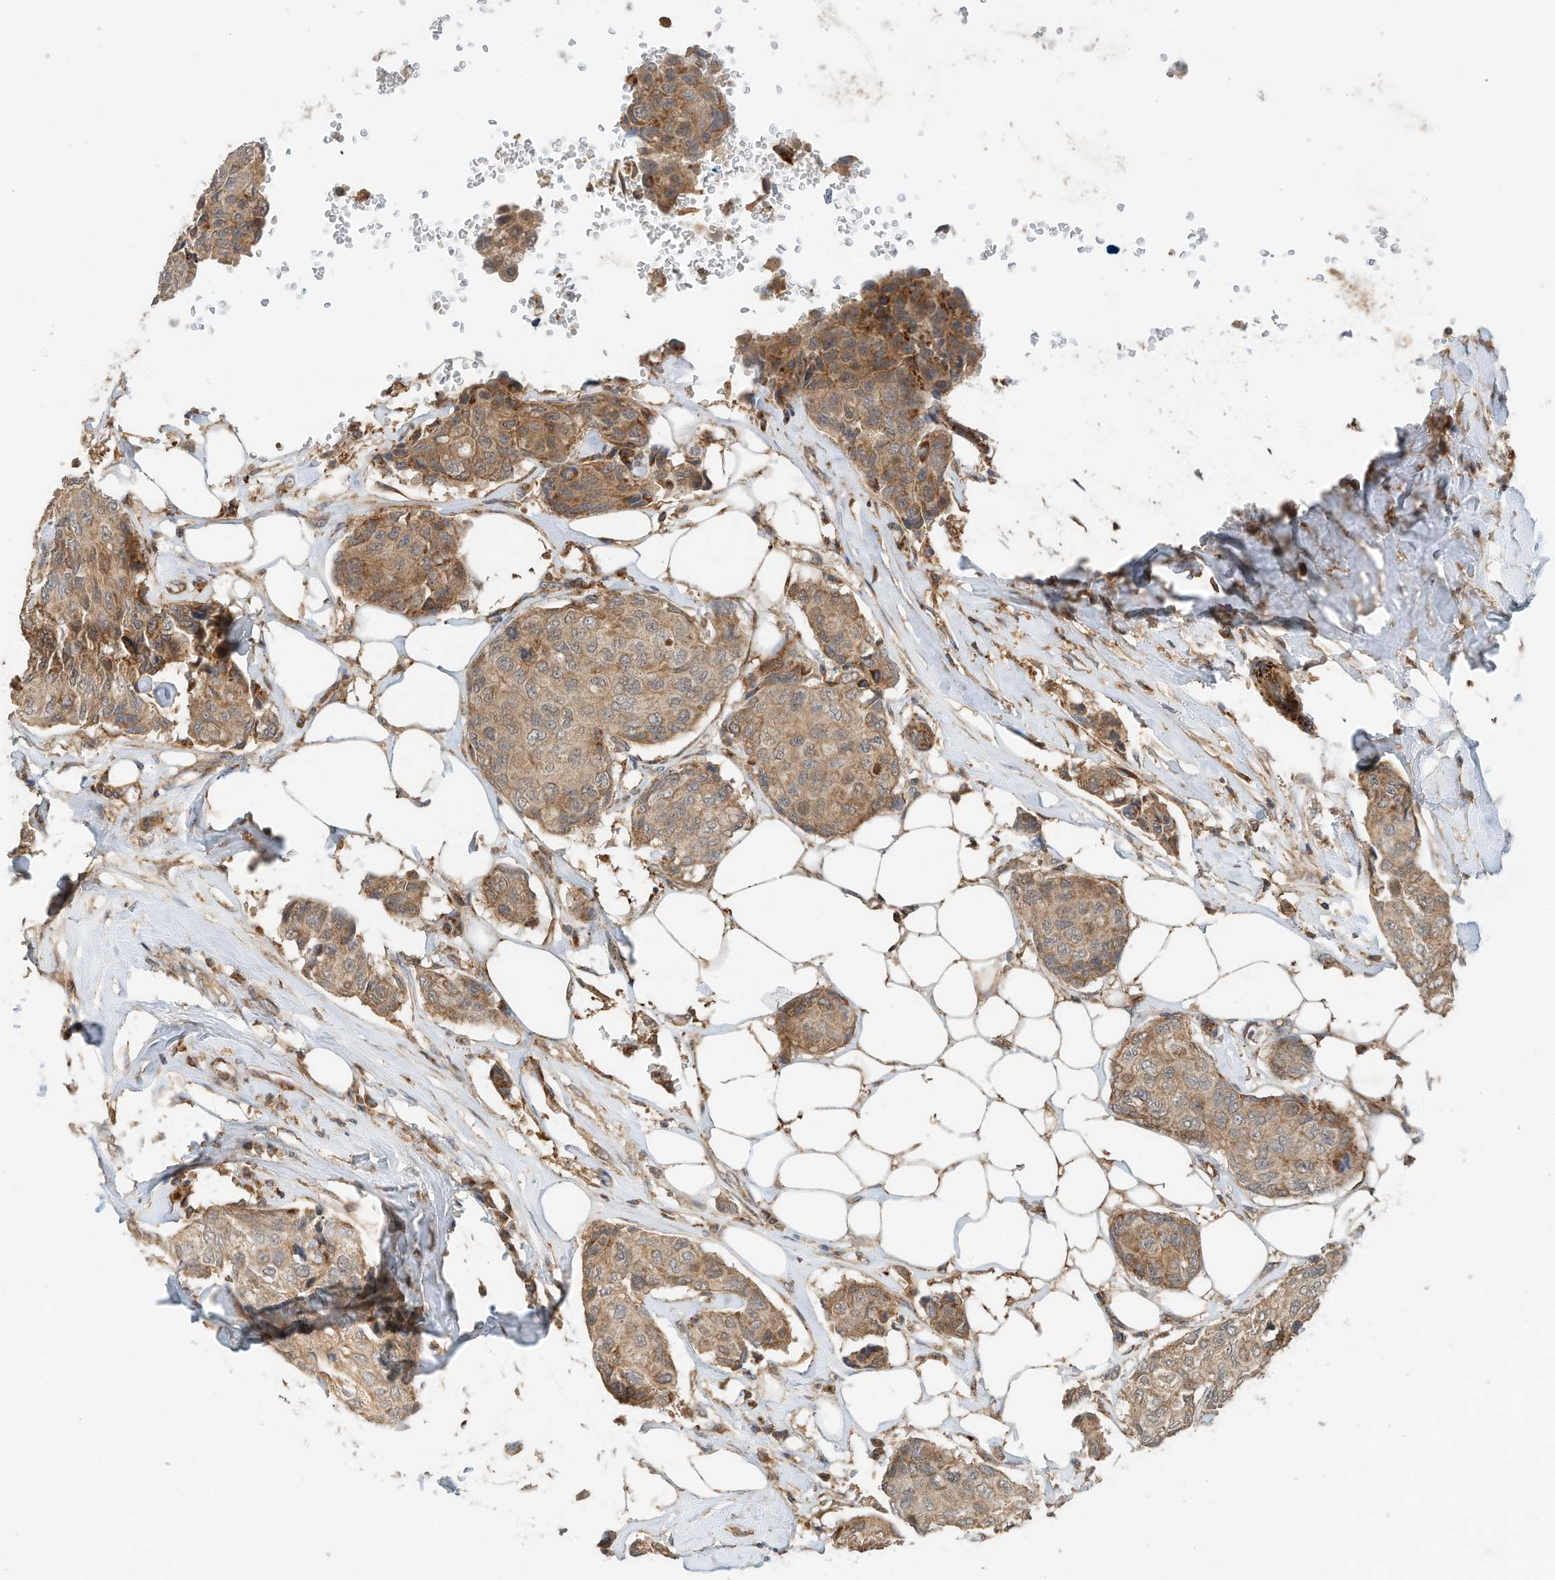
{"staining": {"intensity": "moderate", "quantity": ">75%", "location": "cytoplasmic/membranous"}, "tissue": "breast cancer", "cell_type": "Tumor cells", "image_type": "cancer", "snomed": [{"axis": "morphology", "description": "Duct carcinoma"}, {"axis": "topography", "description": "Breast"}], "caption": "A micrograph of breast cancer (infiltrating ductal carcinoma) stained for a protein displays moderate cytoplasmic/membranous brown staining in tumor cells.", "gene": "CPAMD8", "patient": {"sex": "female", "age": 80}}